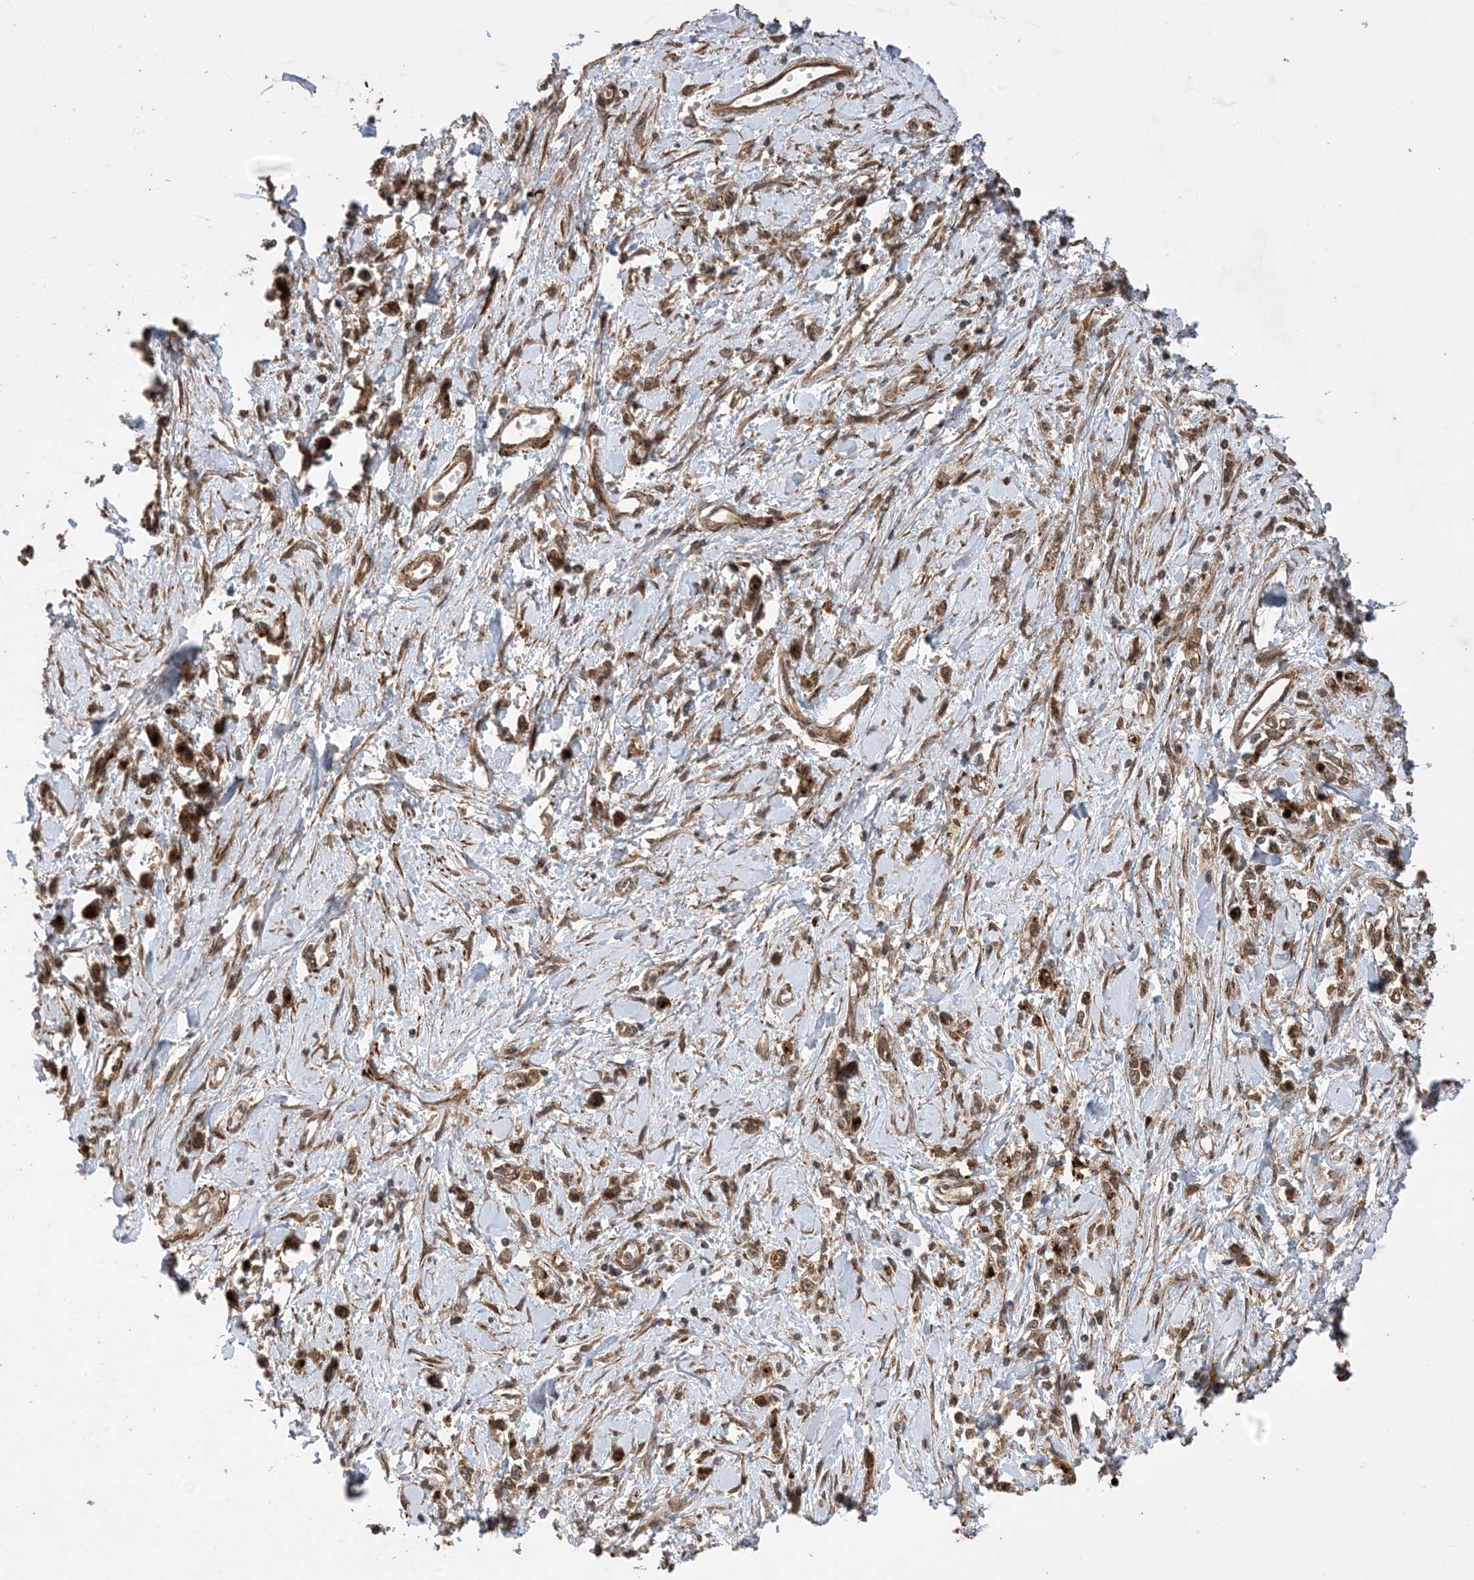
{"staining": {"intensity": "moderate", "quantity": ">75%", "location": "cytoplasmic/membranous,nuclear"}, "tissue": "stomach cancer", "cell_type": "Tumor cells", "image_type": "cancer", "snomed": [{"axis": "morphology", "description": "Adenocarcinoma, NOS"}, {"axis": "topography", "description": "Stomach"}], "caption": "IHC (DAB) staining of stomach cancer (adenocarcinoma) displays moderate cytoplasmic/membranous and nuclear protein positivity in about >75% of tumor cells.", "gene": "ZNF511", "patient": {"sex": "female", "age": 76}}